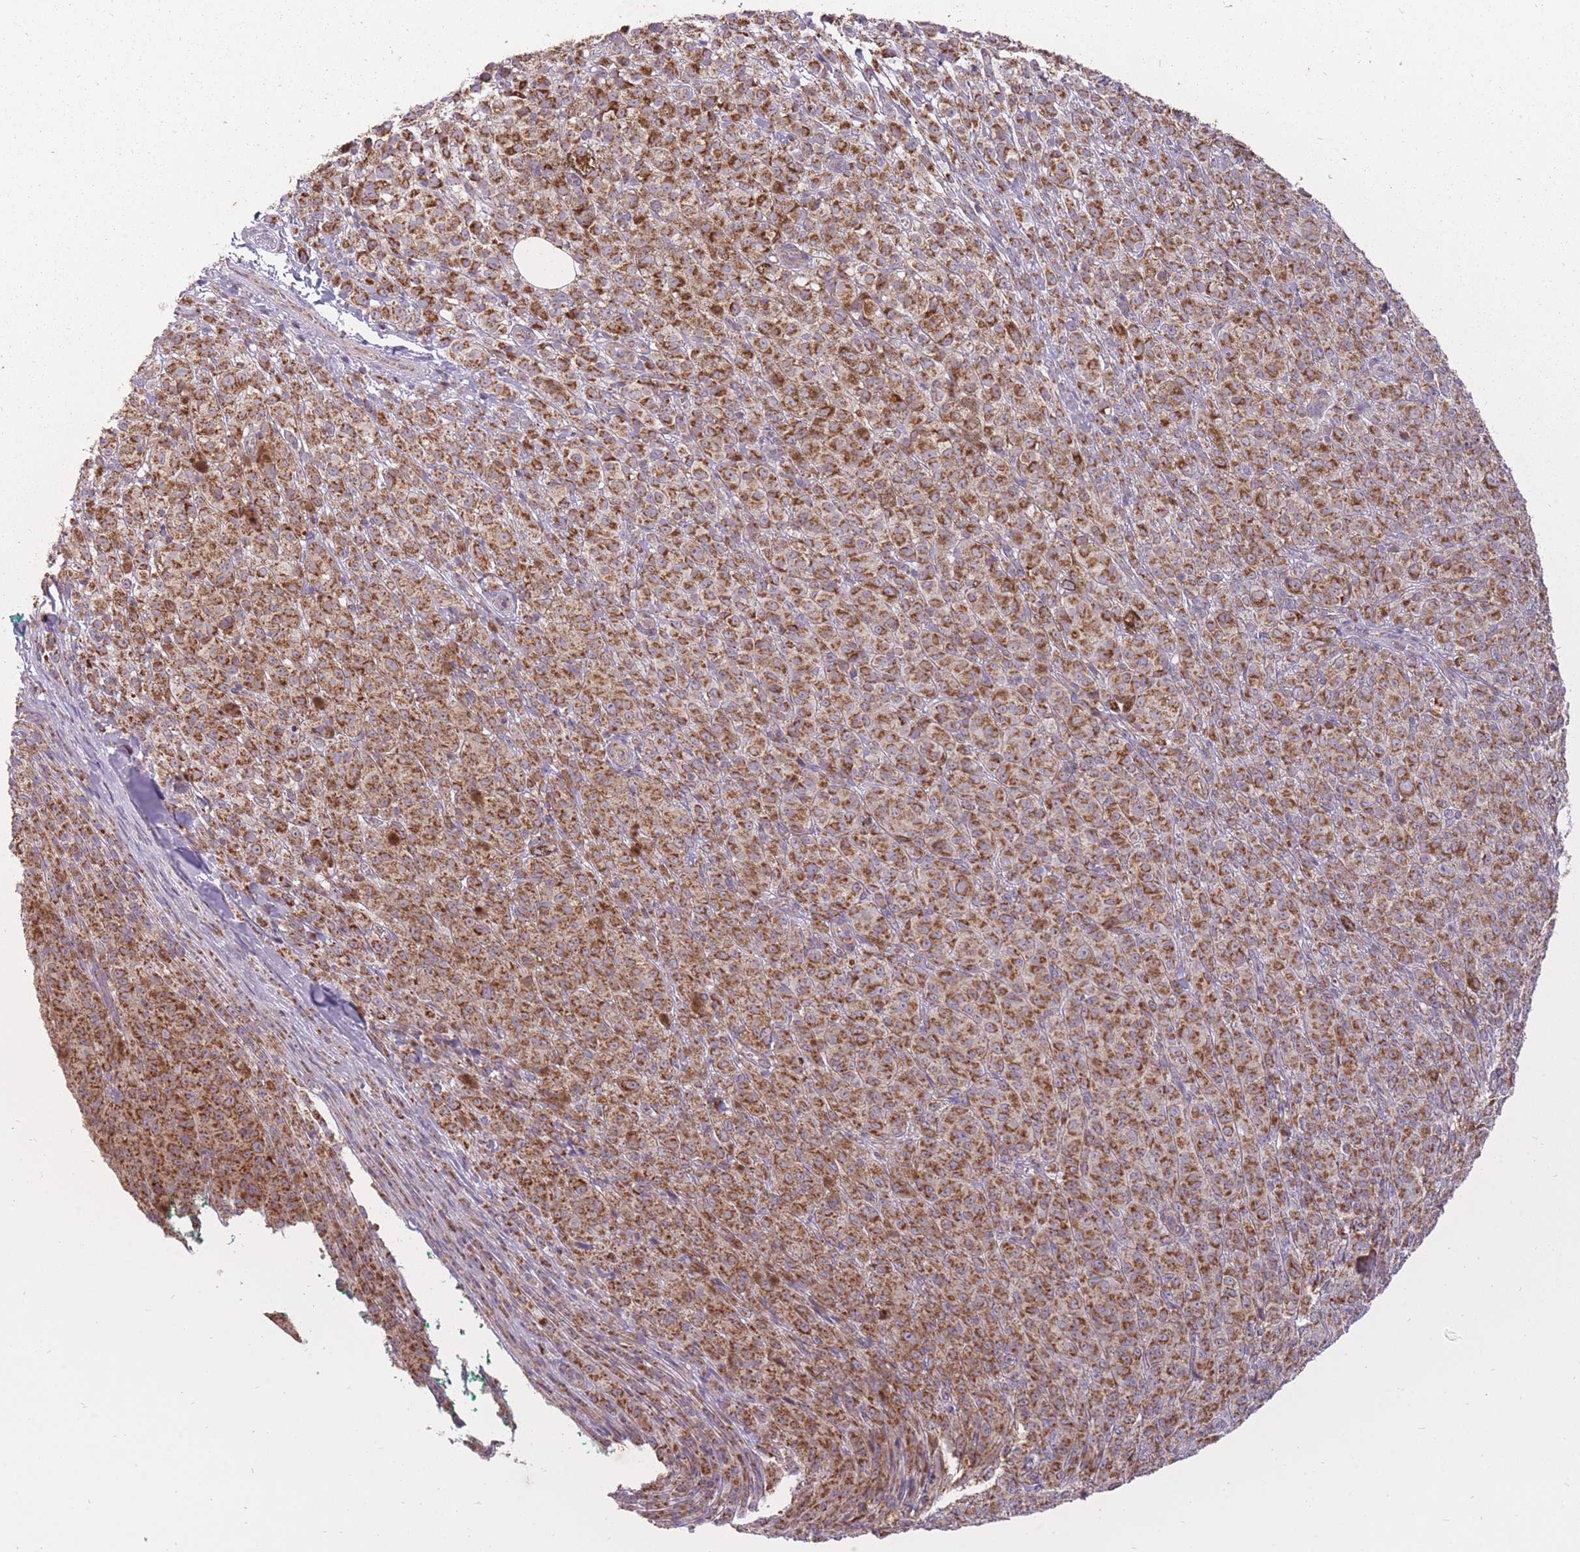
{"staining": {"intensity": "strong", "quantity": ">75%", "location": "cytoplasmic/membranous"}, "tissue": "melanoma", "cell_type": "Tumor cells", "image_type": "cancer", "snomed": [{"axis": "morphology", "description": "Malignant melanoma, NOS"}, {"axis": "topography", "description": "Skin"}], "caption": "Immunohistochemistry of human malignant melanoma reveals high levels of strong cytoplasmic/membranous expression in about >75% of tumor cells. The staining was performed using DAB, with brown indicating positive protein expression. Nuclei are stained blue with hematoxylin.", "gene": "LIN7C", "patient": {"sex": "female", "age": 52}}